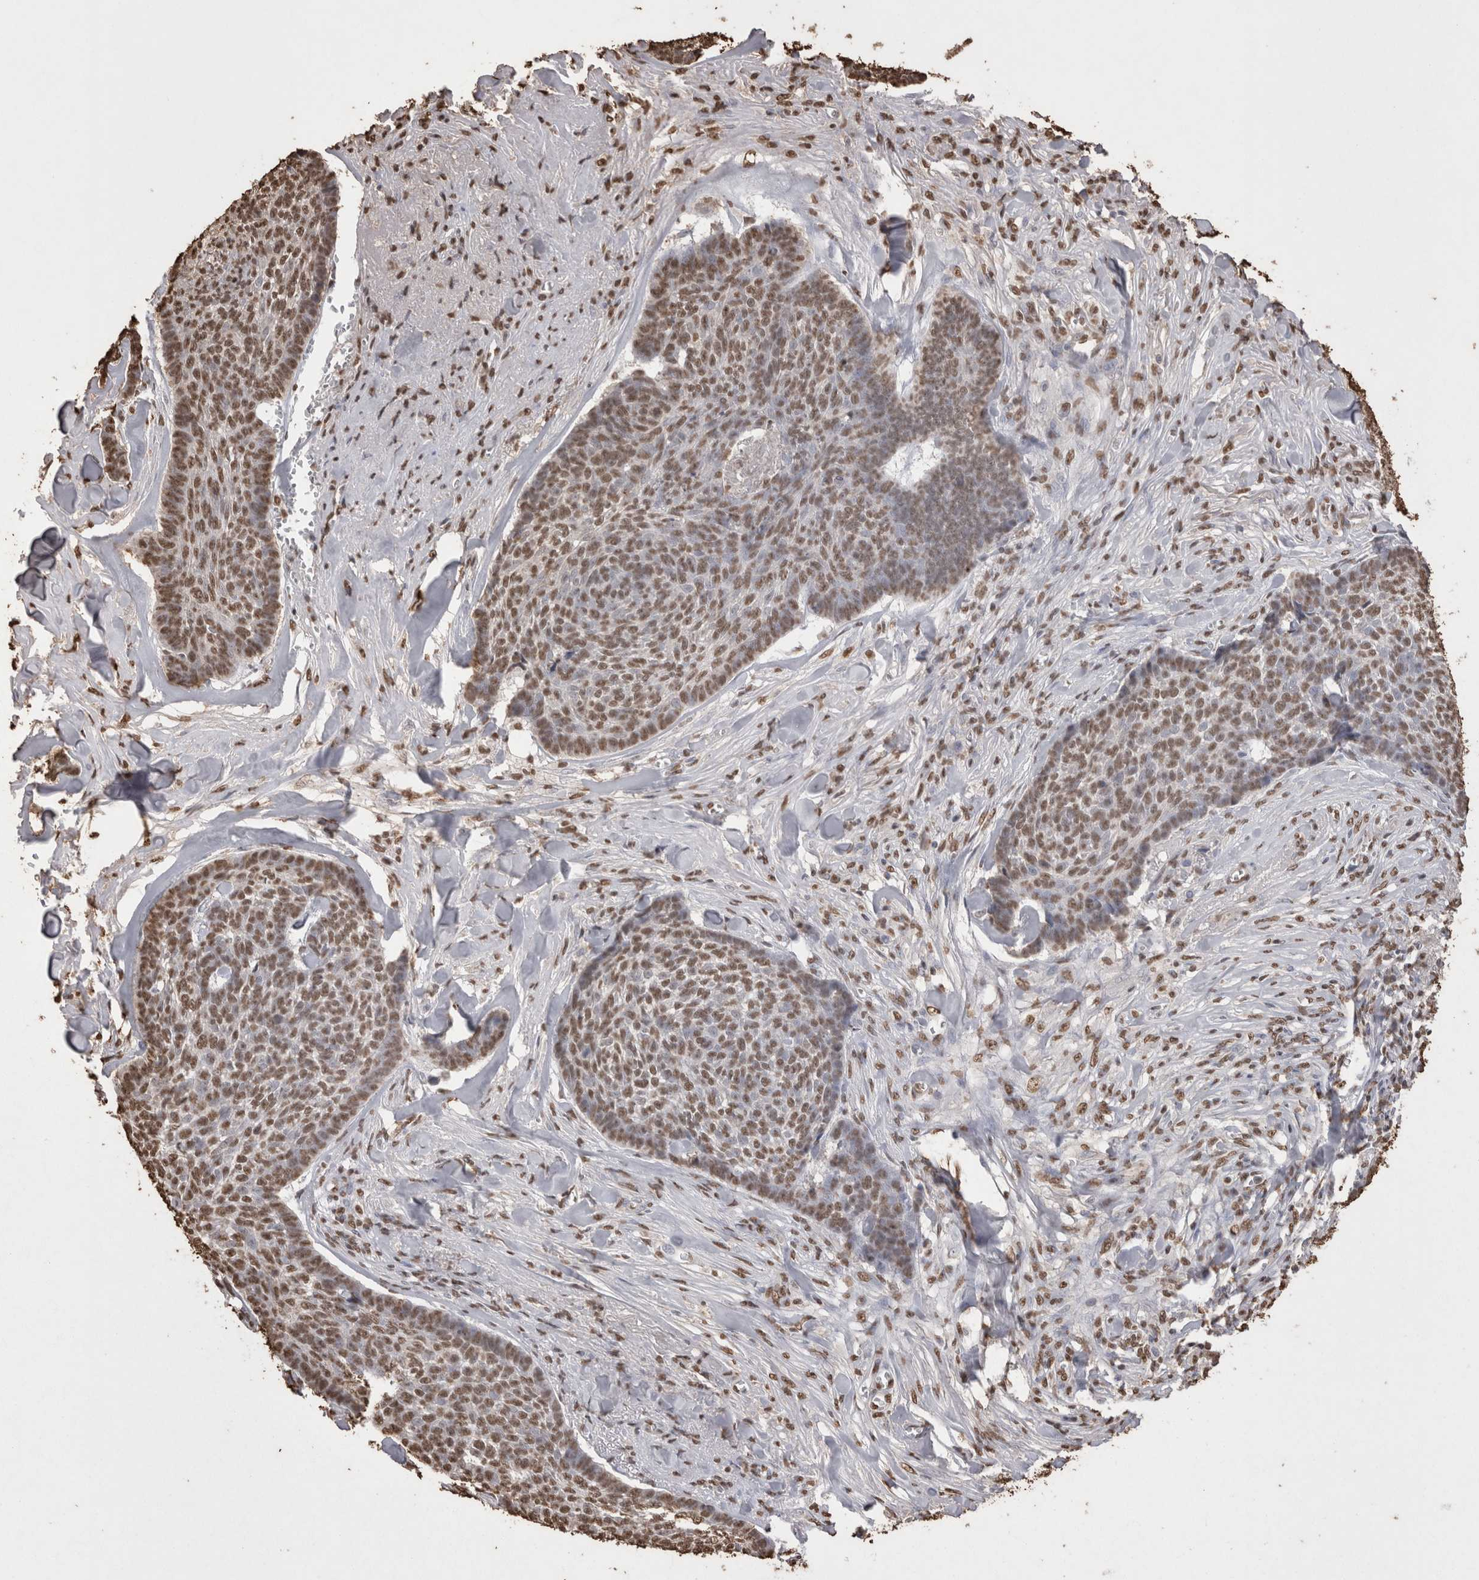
{"staining": {"intensity": "moderate", "quantity": ">75%", "location": "nuclear"}, "tissue": "skin cancer", "cell_type": "Tumor cells", "image_type": "cancer", "snomed": [{"axis": "morphology", "description": "Basal cell carcinoma"}, {"axis": "topography", "description": "Skin"}], "caption": "The immunohistochemical stain labels moderate nuclear staining in tumor cells of skin basal cell carcinoma tissue. The staining was performed using DAB to visualize the protein expression in brown, while the nuclei were stained in blue with hematoxylin (Magnification: 20x).", "gene": "POU5F1", "patient": {"sex": "male", "age": 84}}